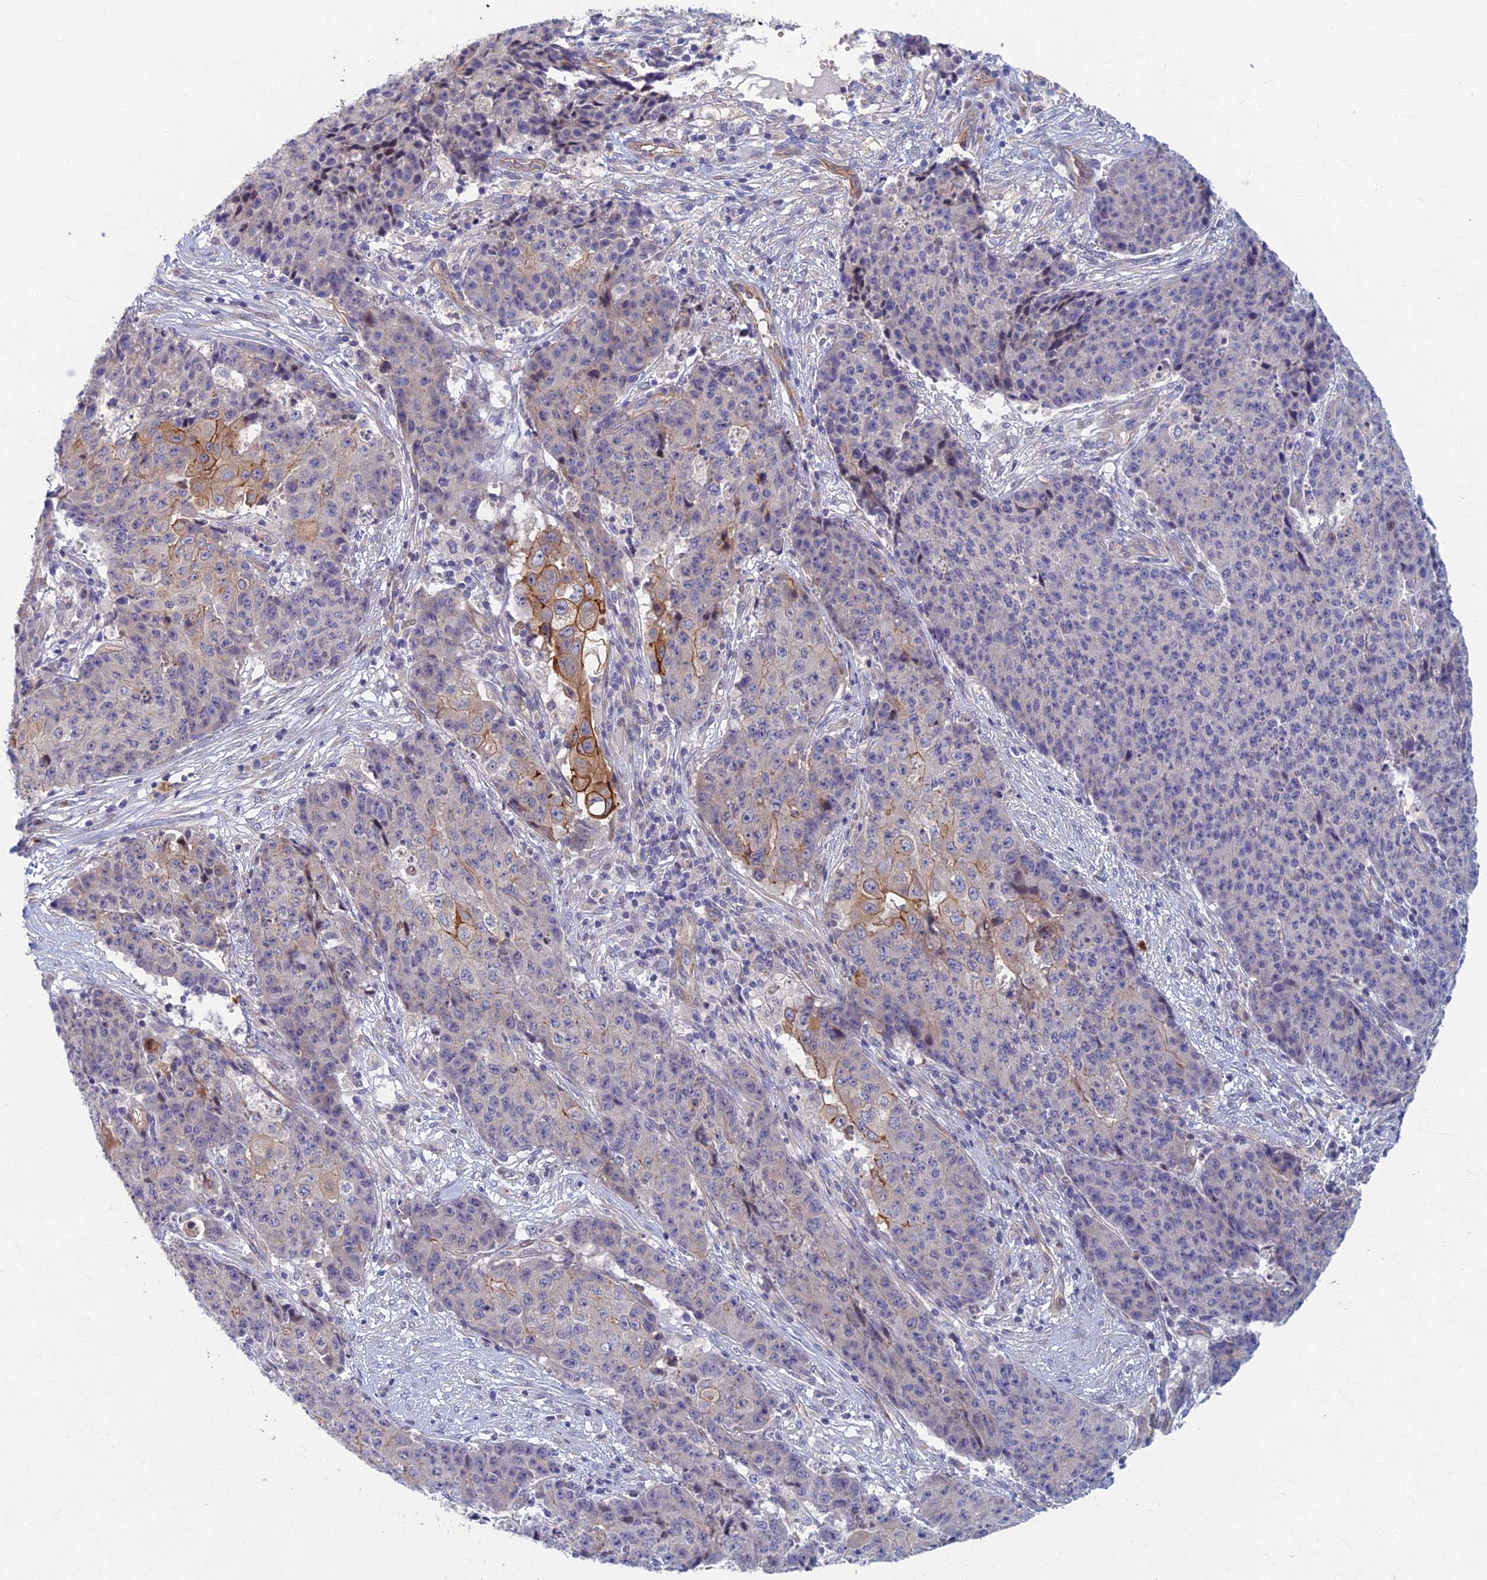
{"staining": {"intensity": "moderate", "quantity": "<25%", "location": "cytoplasmic/membranous"}, "tissue": "ovarian cancer", "cell_type": "Tumor cells", "image_type": "cancer", "snomed": [{"axis": "morphology", "description": "Carcinoma, endometroid"}, {"axis": "topography", "description": "Ovary"}], "caption": "This is an image of IHC staining of ovarian cancer, which shows moderate staining in the cytoplasmic/membranous of tumor cells.", "gene": "RHBDL2", "patient": {"sex": "female", "age": 42}}